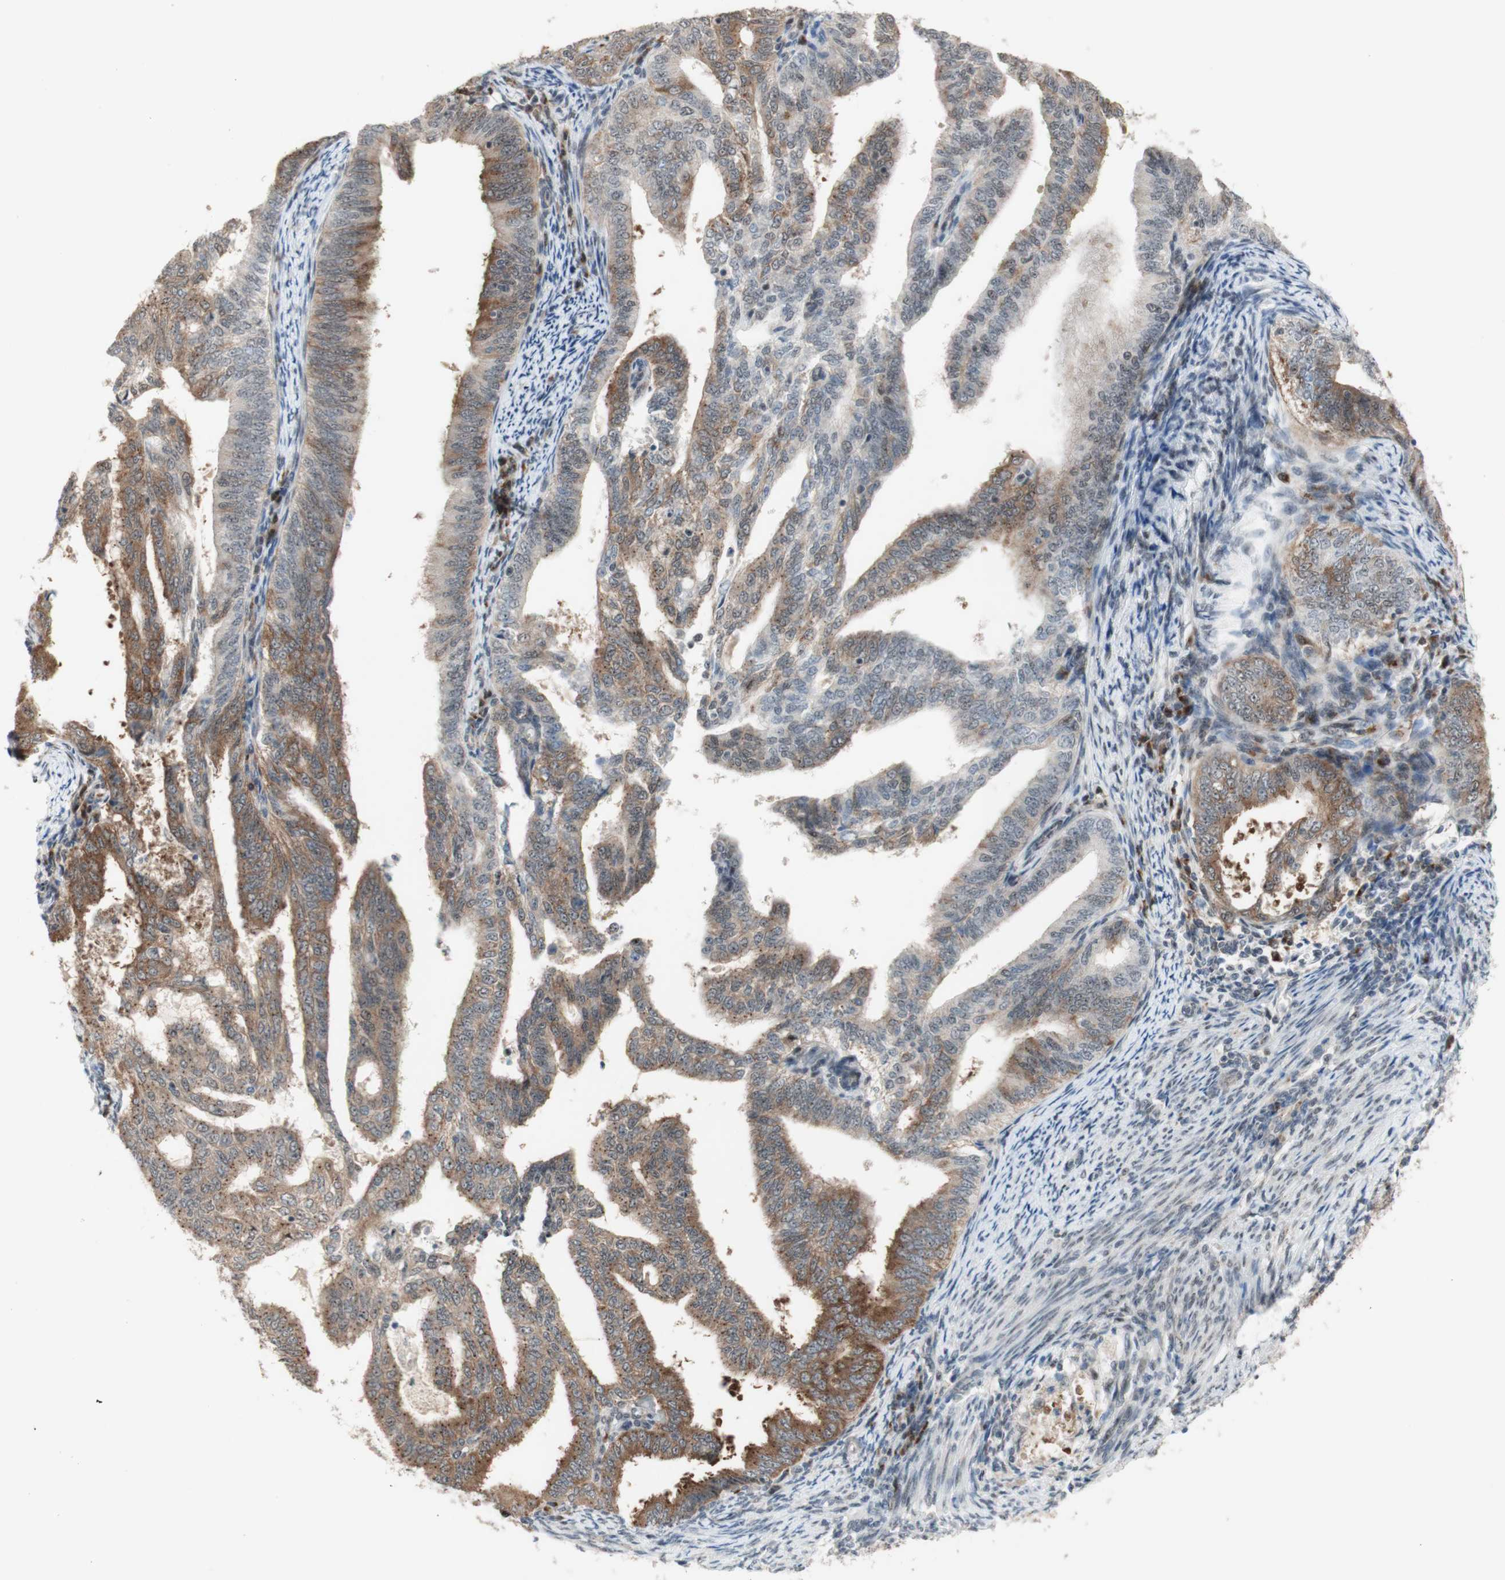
{"staining": {"intensity": "moderate", "quantity": ">75%", "location": "cytoplasmic/membranous"}, "tissue": "endometrial cancer", "cell_type": "Tumor cells", "image_type": "cancer", "snomed": [{"axis": "morphology", "description": "Adenocarcinoma, NOS"}, {"axis": "topography", "description": "Endometrium"}], "caption": "The photomicrograph demonstrates a brown stain indicating the presence of a protein in the cytoplasmic/membranous of tumor cells in endometrial cancer.", "gene": "CYLD", "patient": {"sex": "female", "age": 58}}